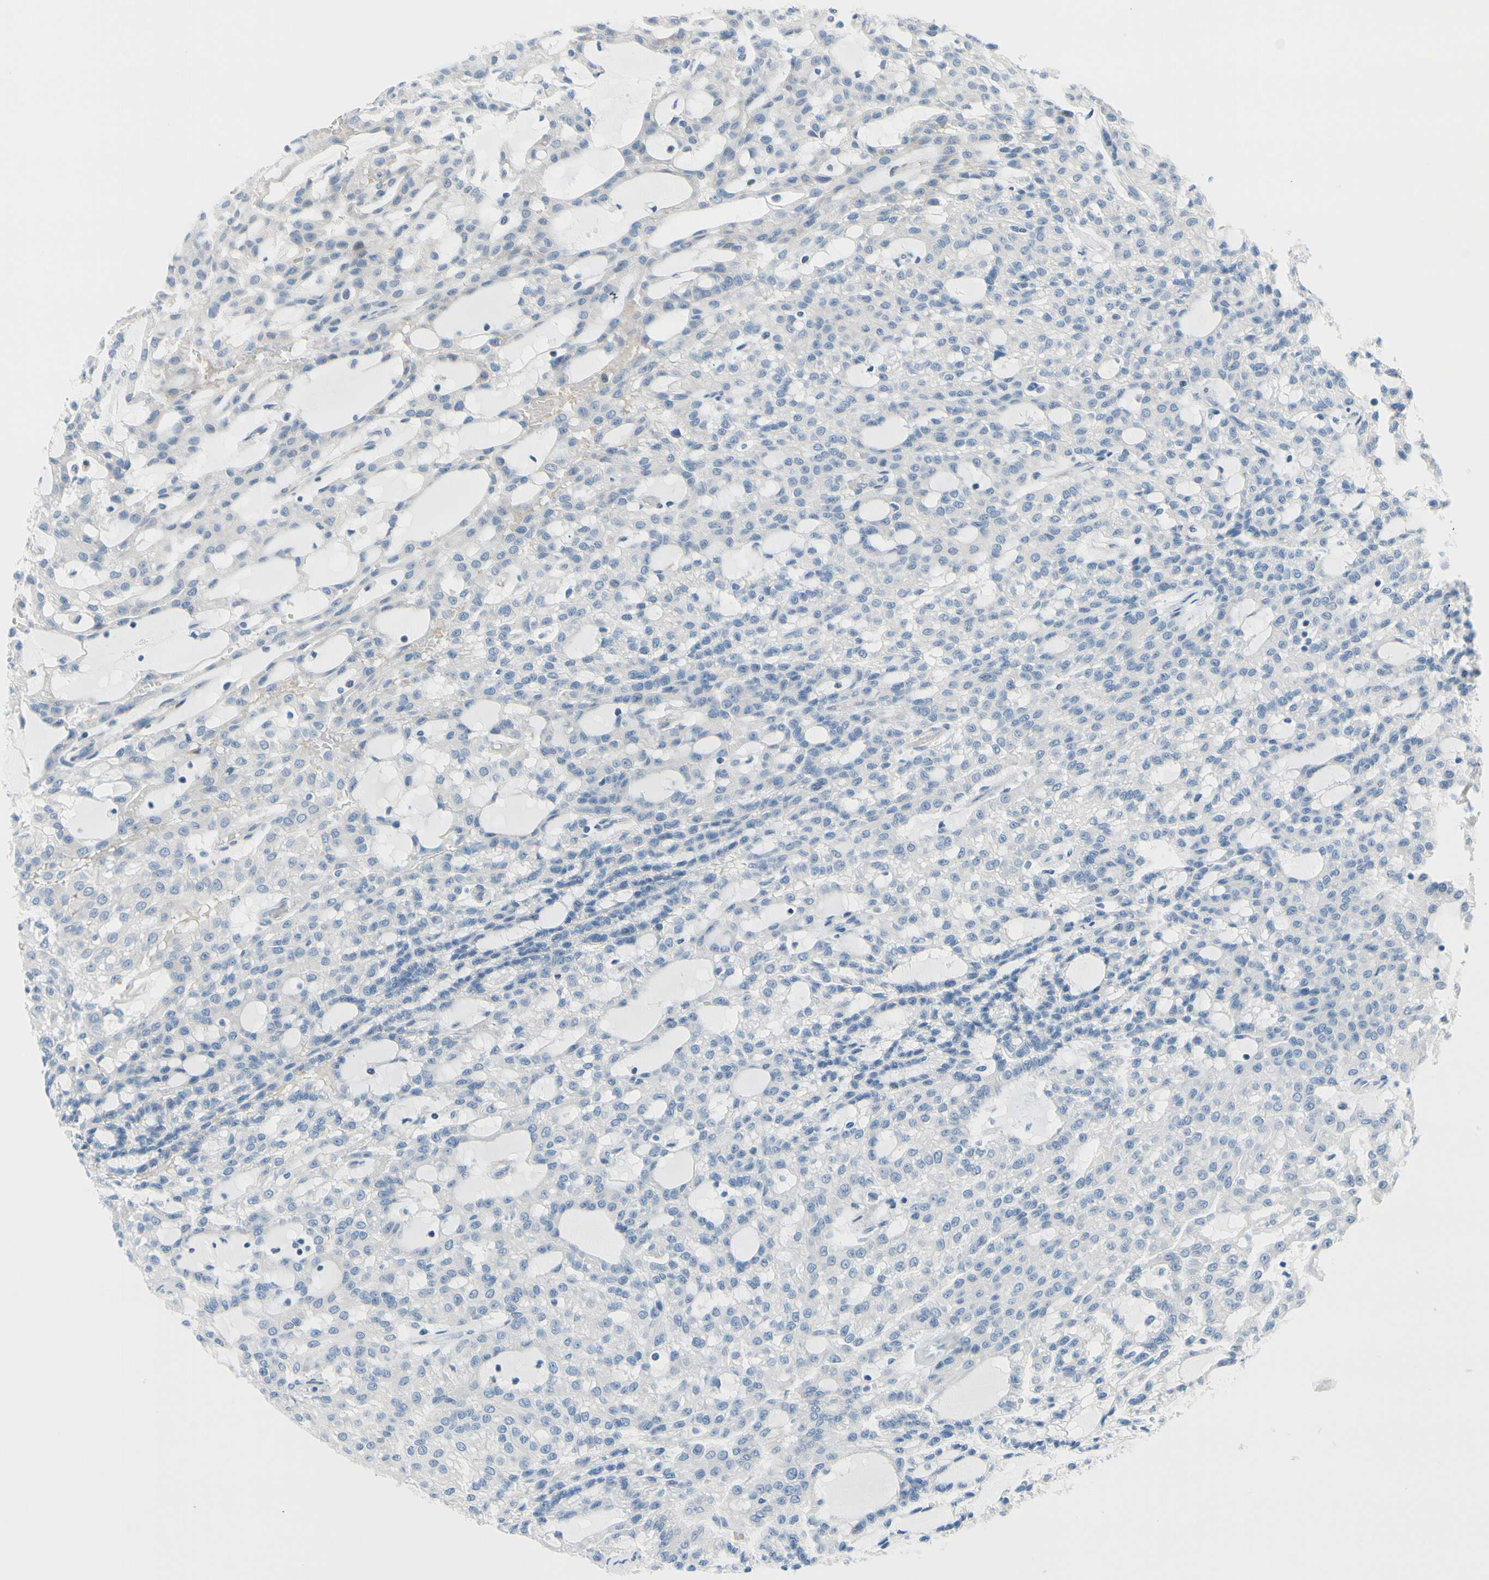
{"staining": {"intensity": "negative", "quantity": "none", "location": "none"}, "tissue": "renal cancer", "cell_type": "Tumor cells", "image_type": "cancer", "snomed": [{"axis": "morphology", "description": "Adenocarcinoma, NOS"}, {"axis": "topography", "description": "Kidney"}], "caption": "Immunohistochemistry (IHC) micrograph of human renal cancer stained for a protein (brown), which exhibits no staining in tumor cells.", "gene": "FCER2", "patient": {"sex": "male", "age": 63}}